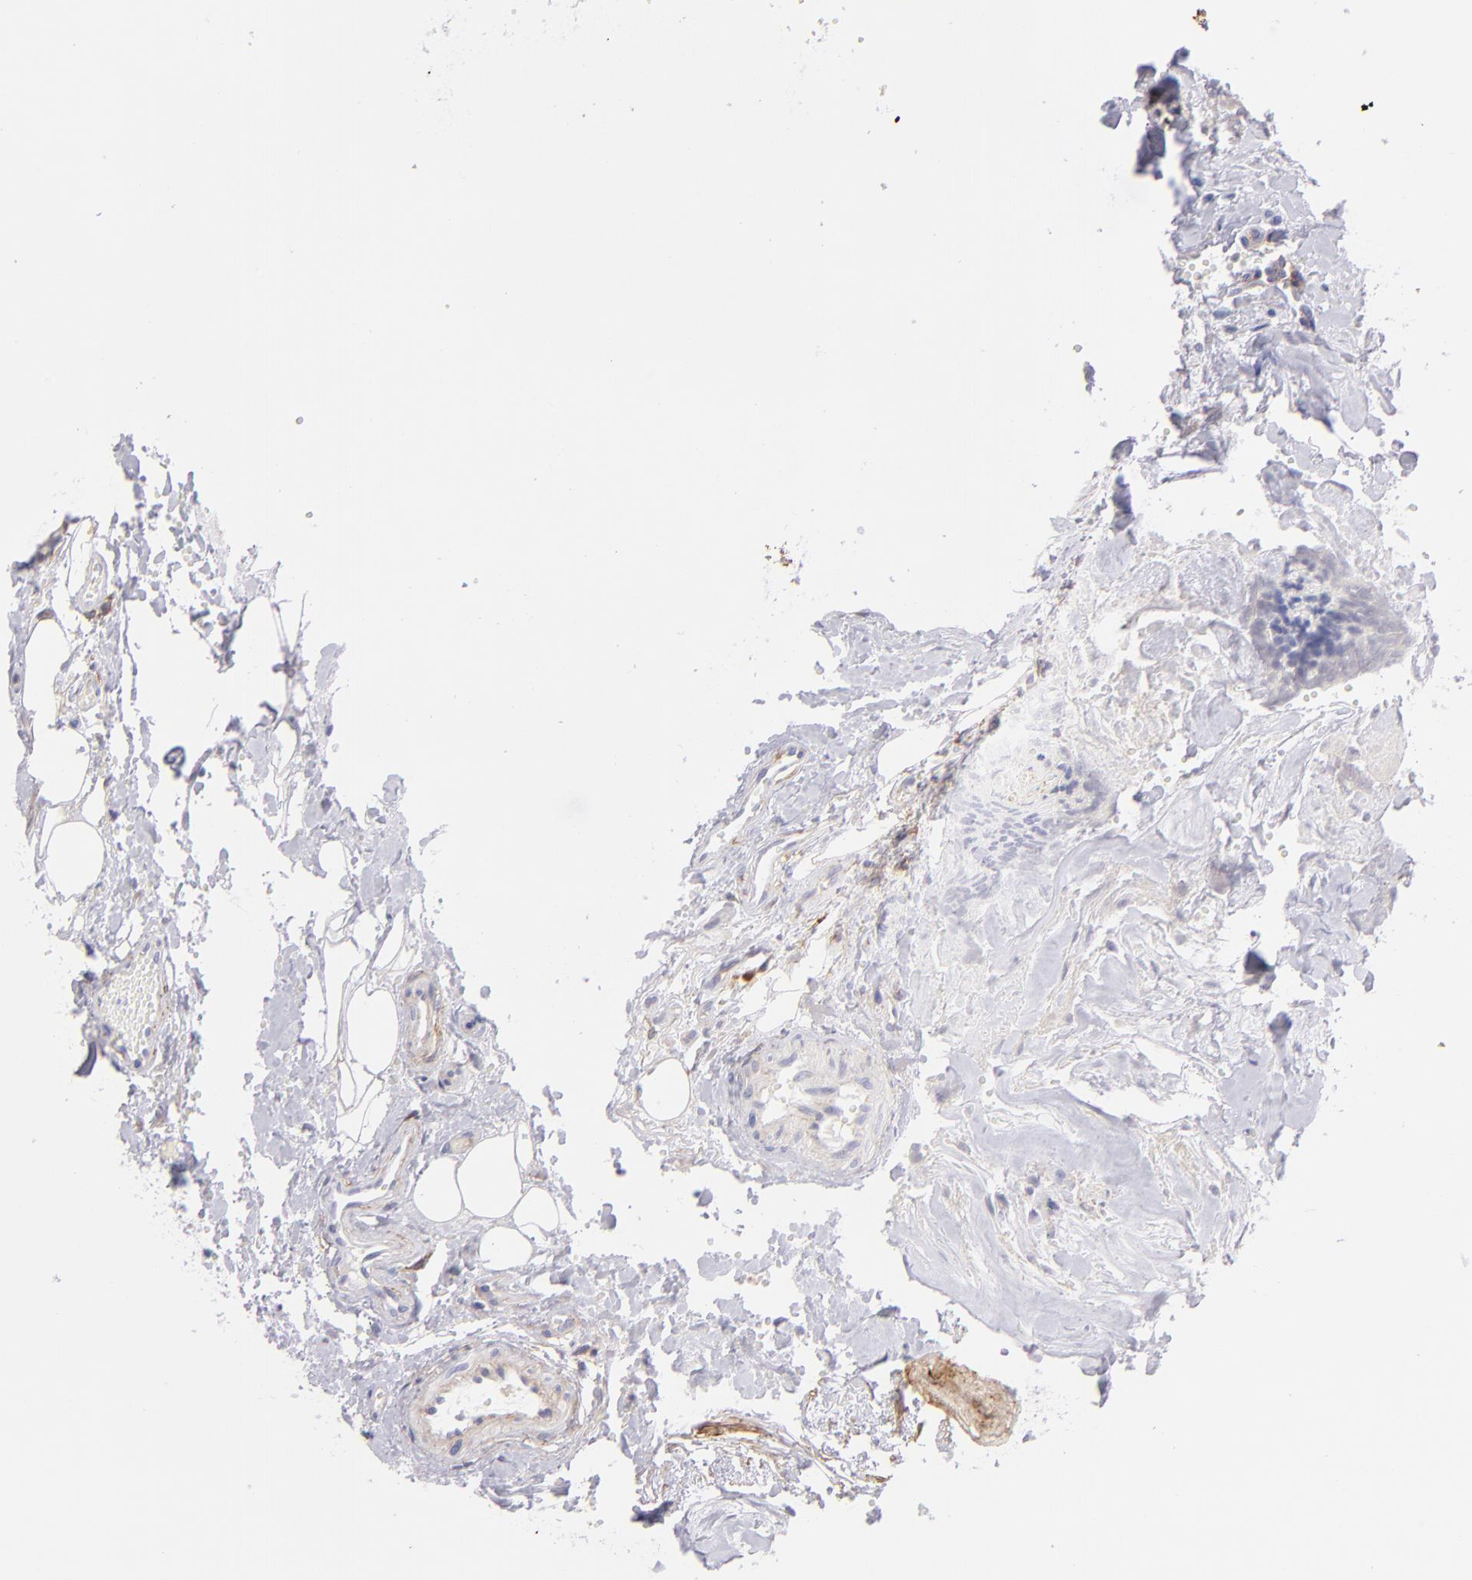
{"staining": {"intensity": "negative", "quantity": "none", "location": "none"}, "tissue": "head and neck cancer", "cell_type": "Tumor cells", "image_type": "cancer", "snomed": [{"axis": "morphology", "description": "Squamous cell carcinoma, NOS"}, {"axis": "topography", "description": "Salivary gland"}, {"axis": "topography", "description": "Head-Neck"}], "caption": "The photomicrograph demonstrates no staining of tumor cells in head and neck squamous cell carcinoma.", "gene": "CD81", "patient": {"sex": "male", "age": 70}}